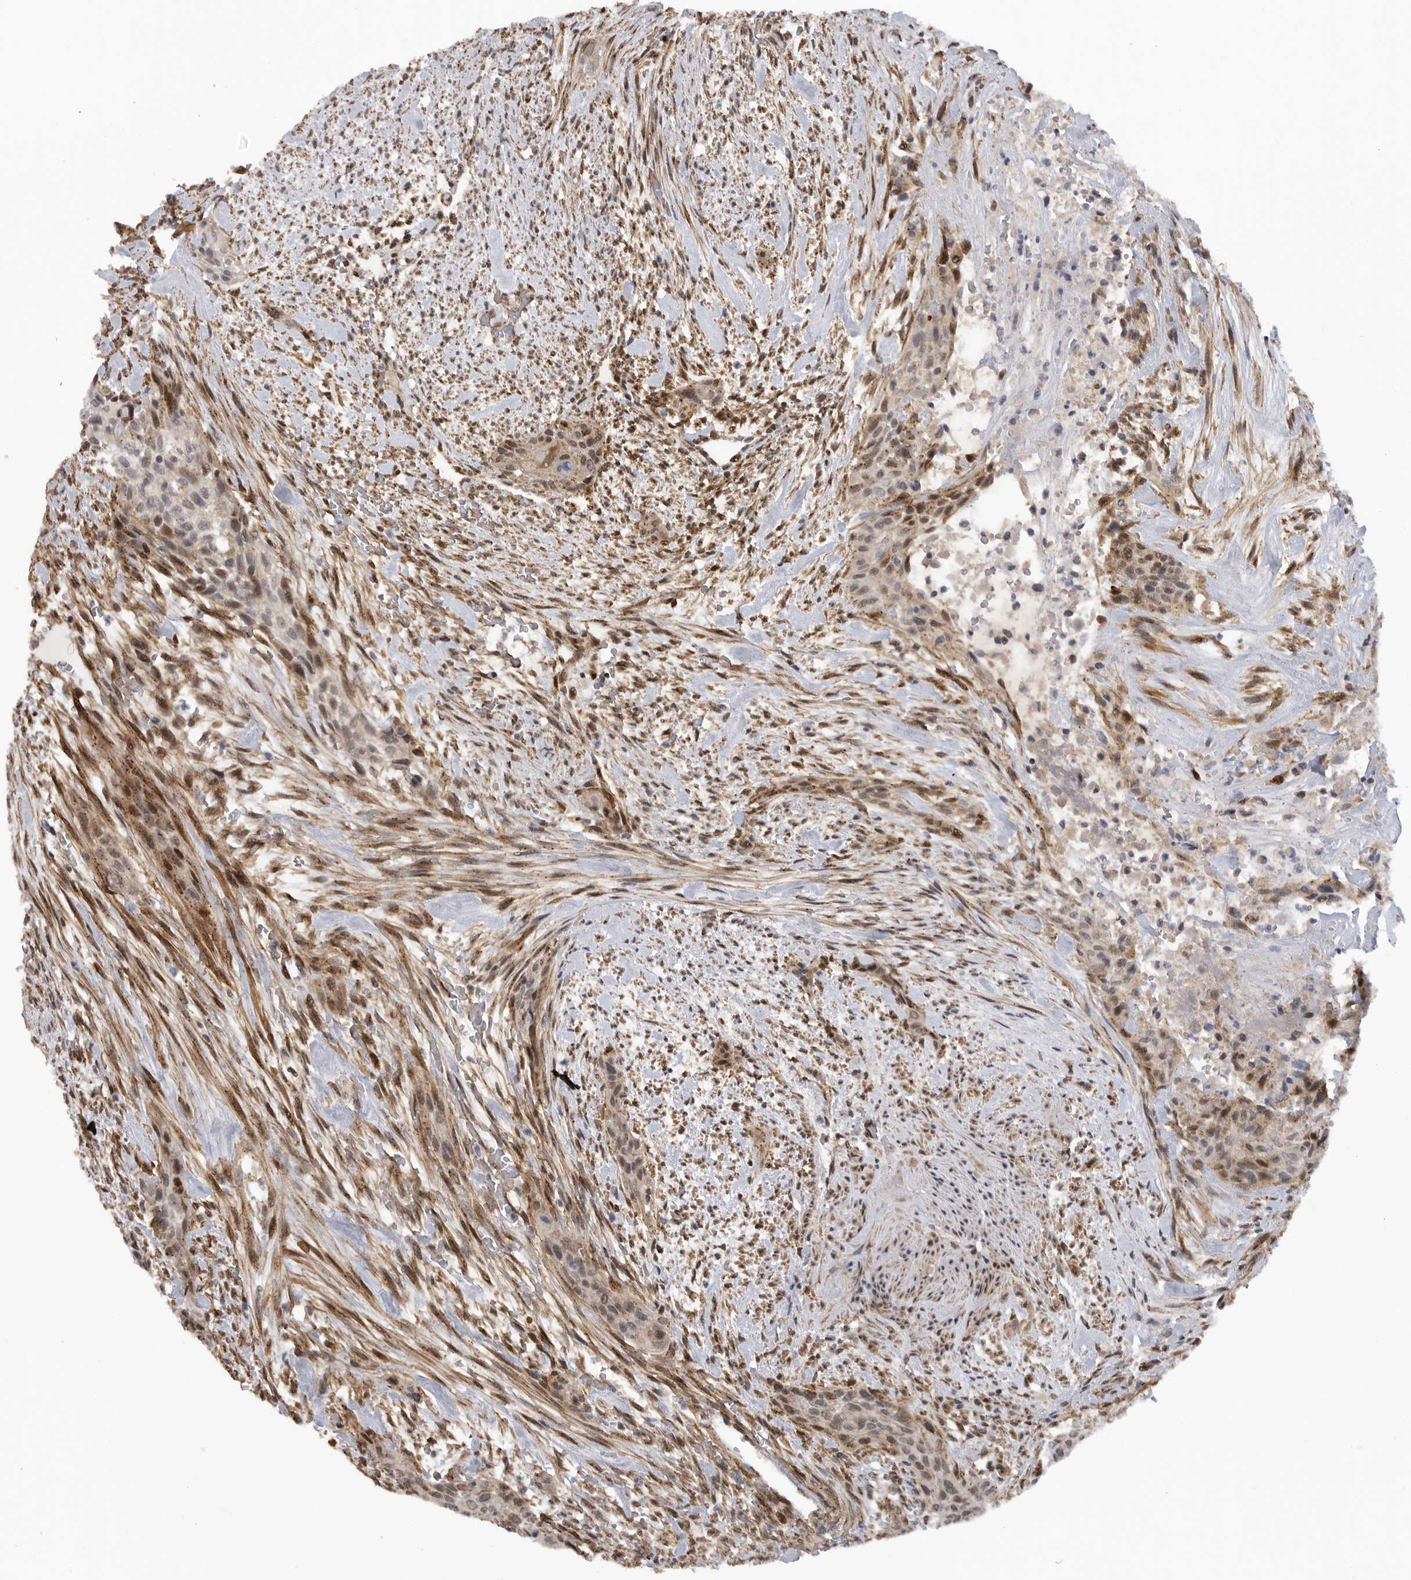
{"staining": {"intensity": "moderate", "quantity": ">75%", "location": "cytoplasmic/membranous,nuclear"}, "tissue": "urothelial cancer", "cell_type": "Tumor cells", "image_type": "cancer", "snomed": [{"axis": "morphology", "description": "Urothelial carcinoma, High grade"}, {"axis": "topography", "description": "Urinary bladder"}], "caption": "There is medium levels of moderate cytoplasmic/membranous and nuclear positivity in tumor cells of urothelial cancer, as demonstrated by immunohistochemical staining (brown color).", "gene": "TMPRSS11F", "patient": {"sex": "male", "age": 35}}